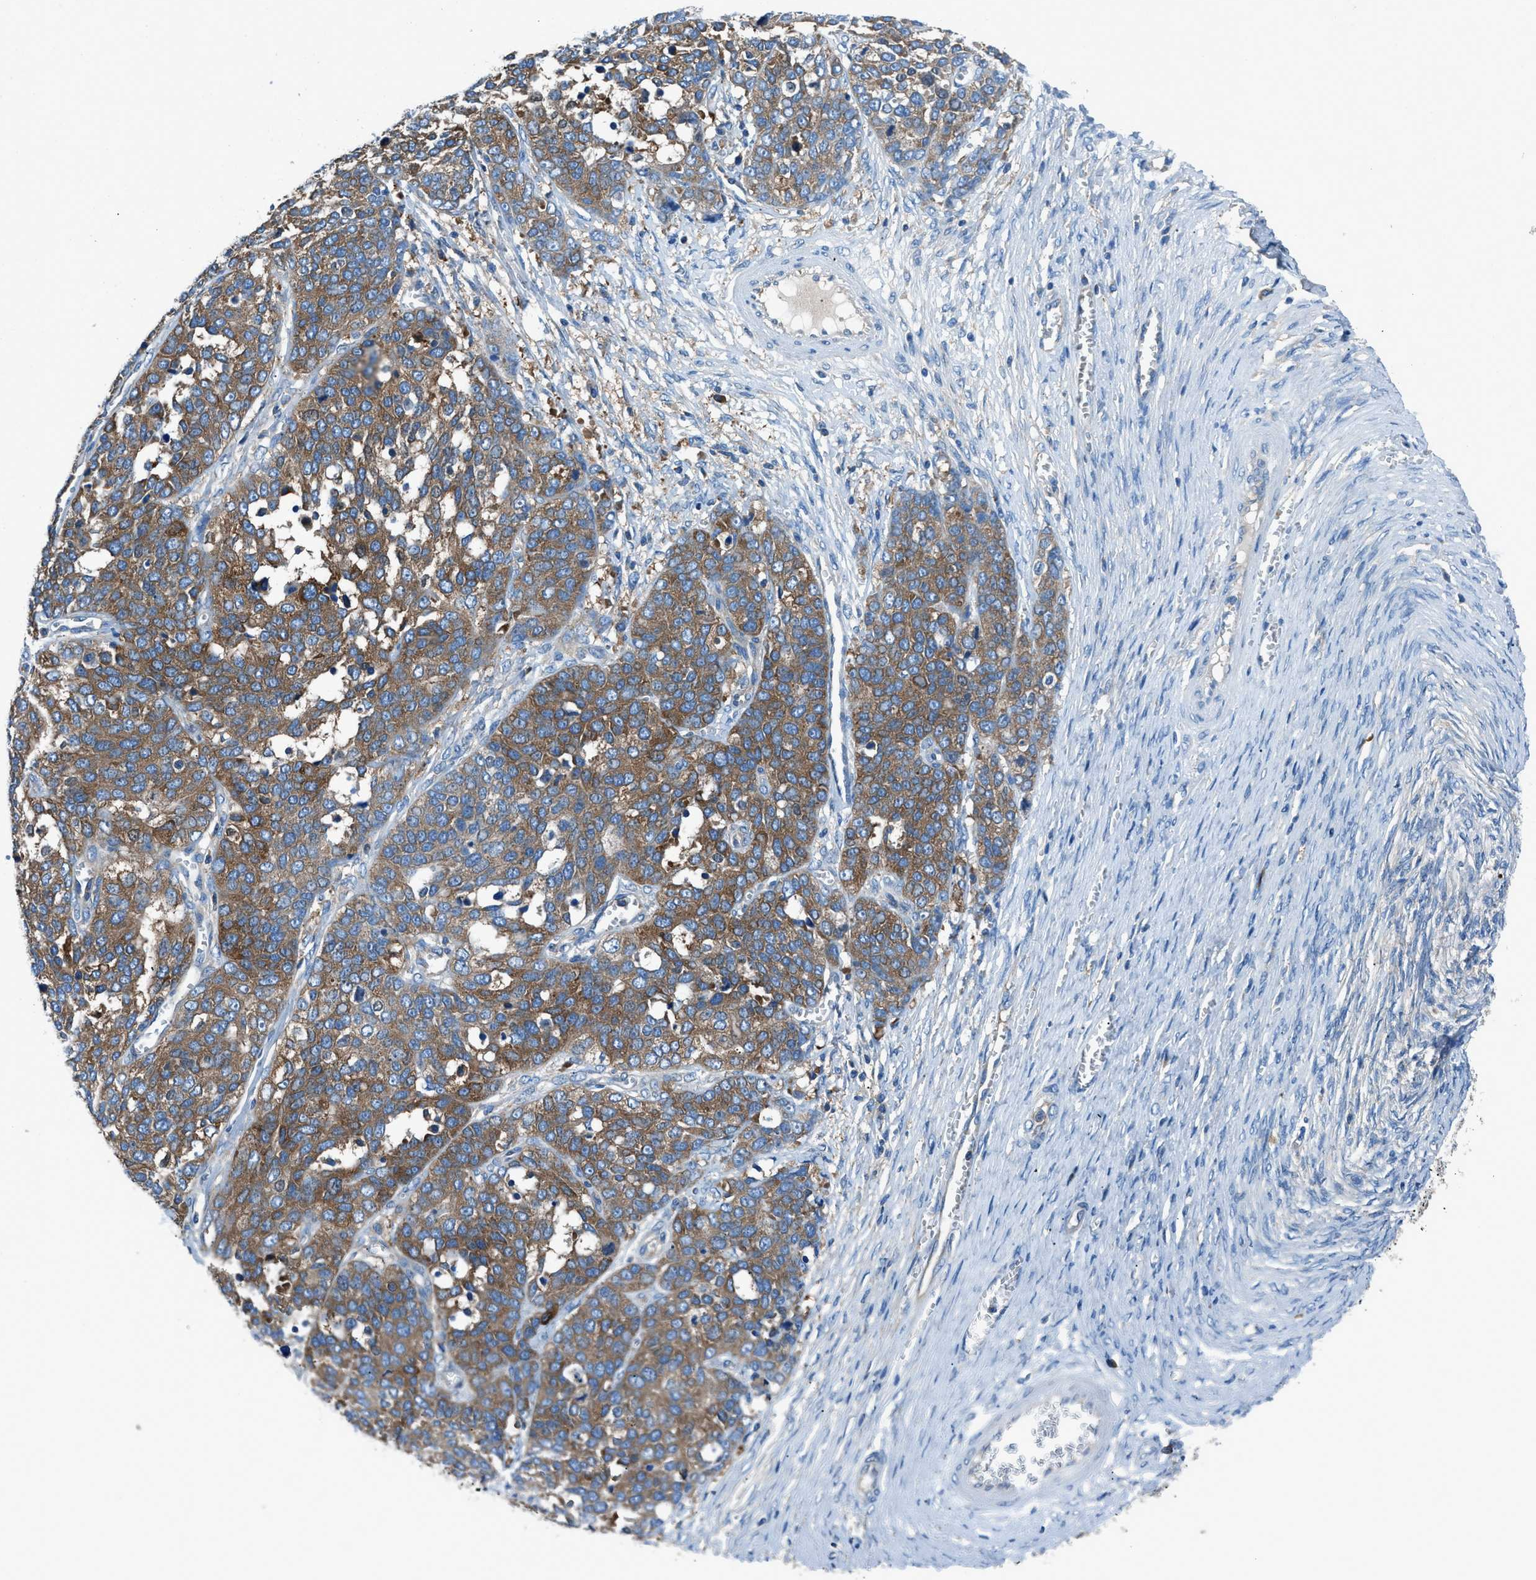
{"staining": {"intensity": "moderate", "quantity": ">75%", "location": "cytoplasmic/membranous"}, "tissue": "ovarian cancer", "cell_type": "Tumor cells", "image_type": "cancer", "snomed": [{"axis": "morphology", "description": "Cystadenocarcinoma, serous, NOS"}, {"axis": "topography", "description": "Ovary"}], "caption": "A histopathology image of human ovarian serous cystadenocarcinoma stained for a protein shows moderate cytoplasmic/membranous brown staining in tumor cells.", "gene": "SARS1", "patient": {"sex": "female", "age": 44}}